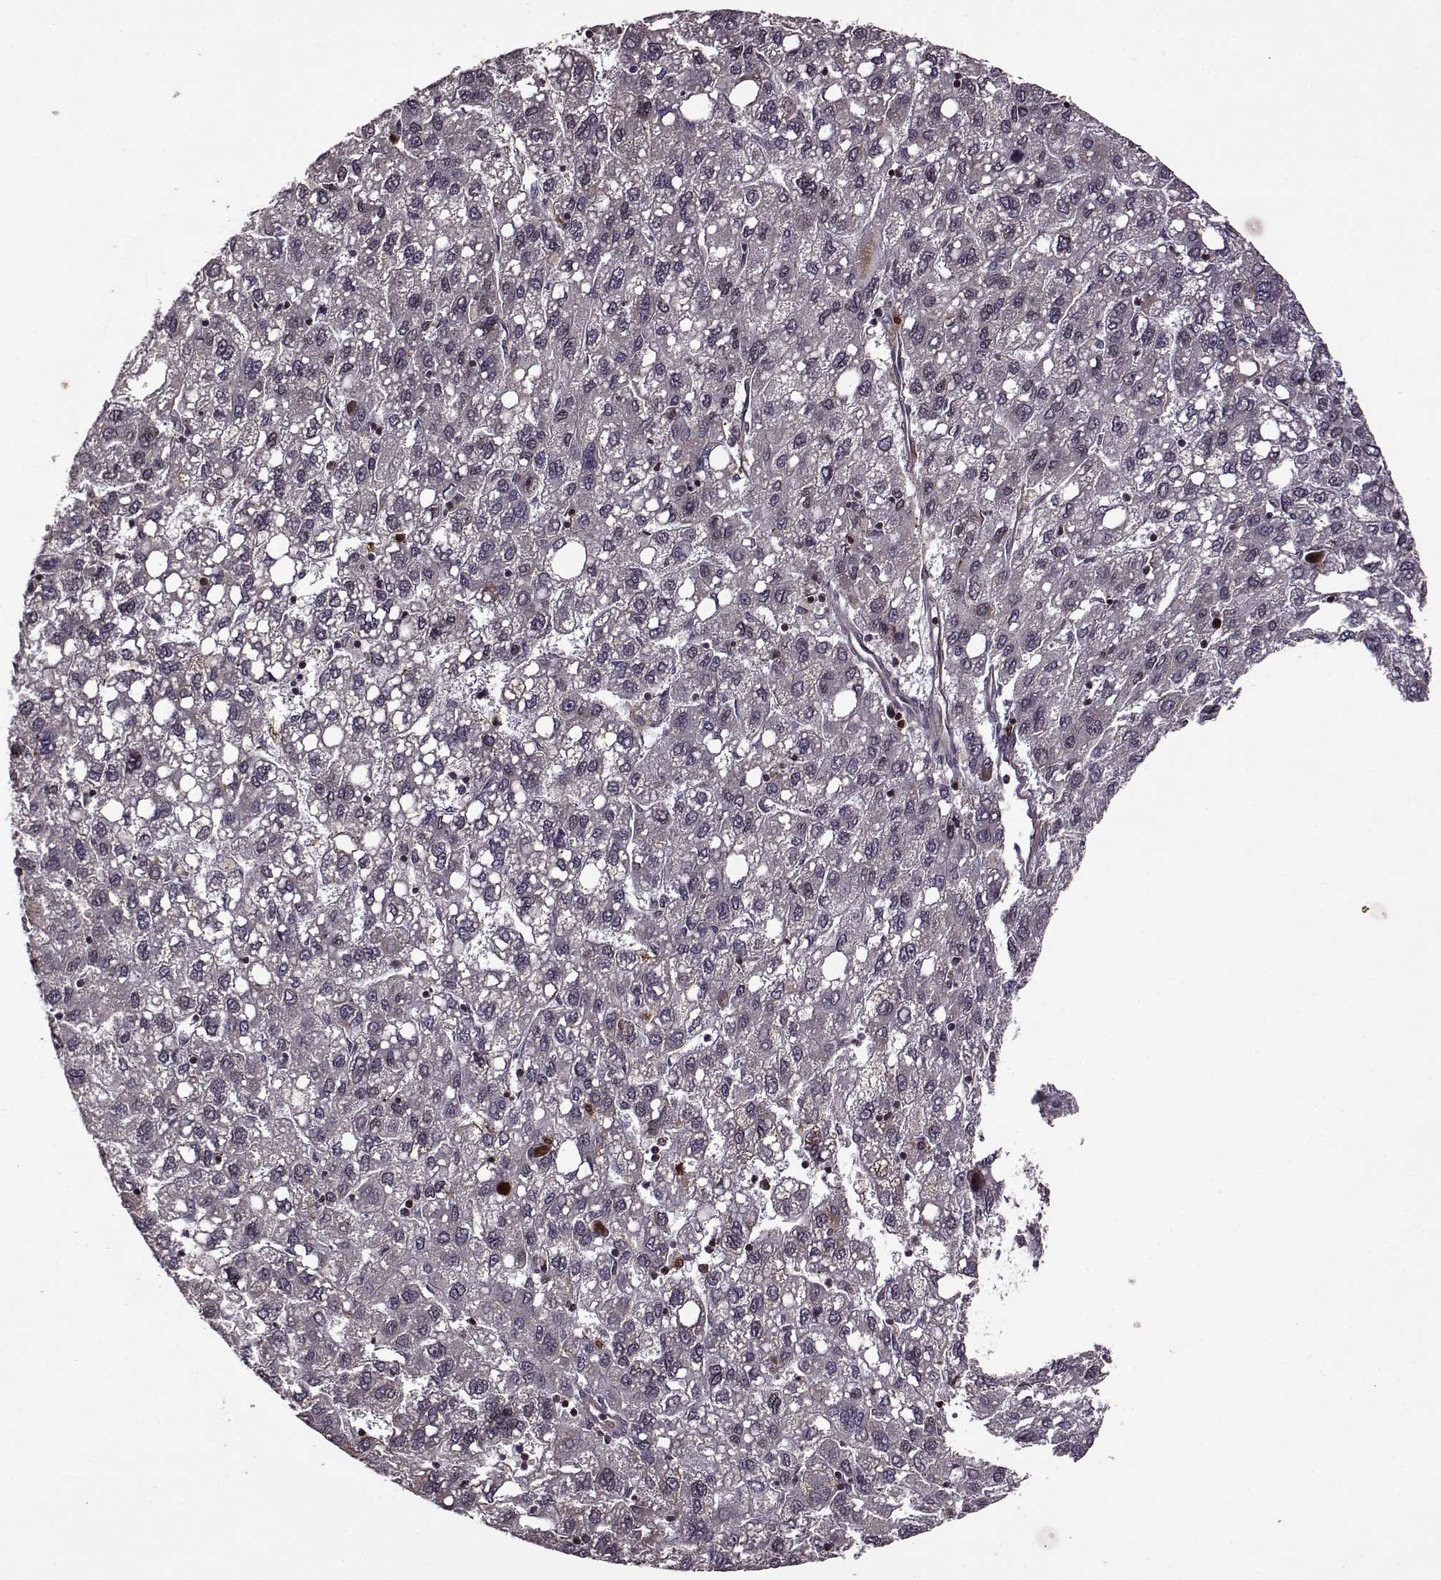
{"staining": {"intensity": "negative", "quantity": "none", "location": "none"}, "tissue": "liver cancer", "cell_type": "Tumor cells", "image_type": "cancer", "snomed": [{"axis": "morphology", "description": "Carcinoma, Hepatocellular, NOS"}, {"axis": "topography", "description": "Liver"}], "caption": "IHC micrograph of human liver cancer stained for a protein (brown), which demonstrates no expression in tumor cells. (Brightfield microscopy of DAB (3,3'-diaminobenzidine) immunohistochemistry at high magnification).", "gene": "TRMU", "patient": {"sex": "female", "age": 82}}